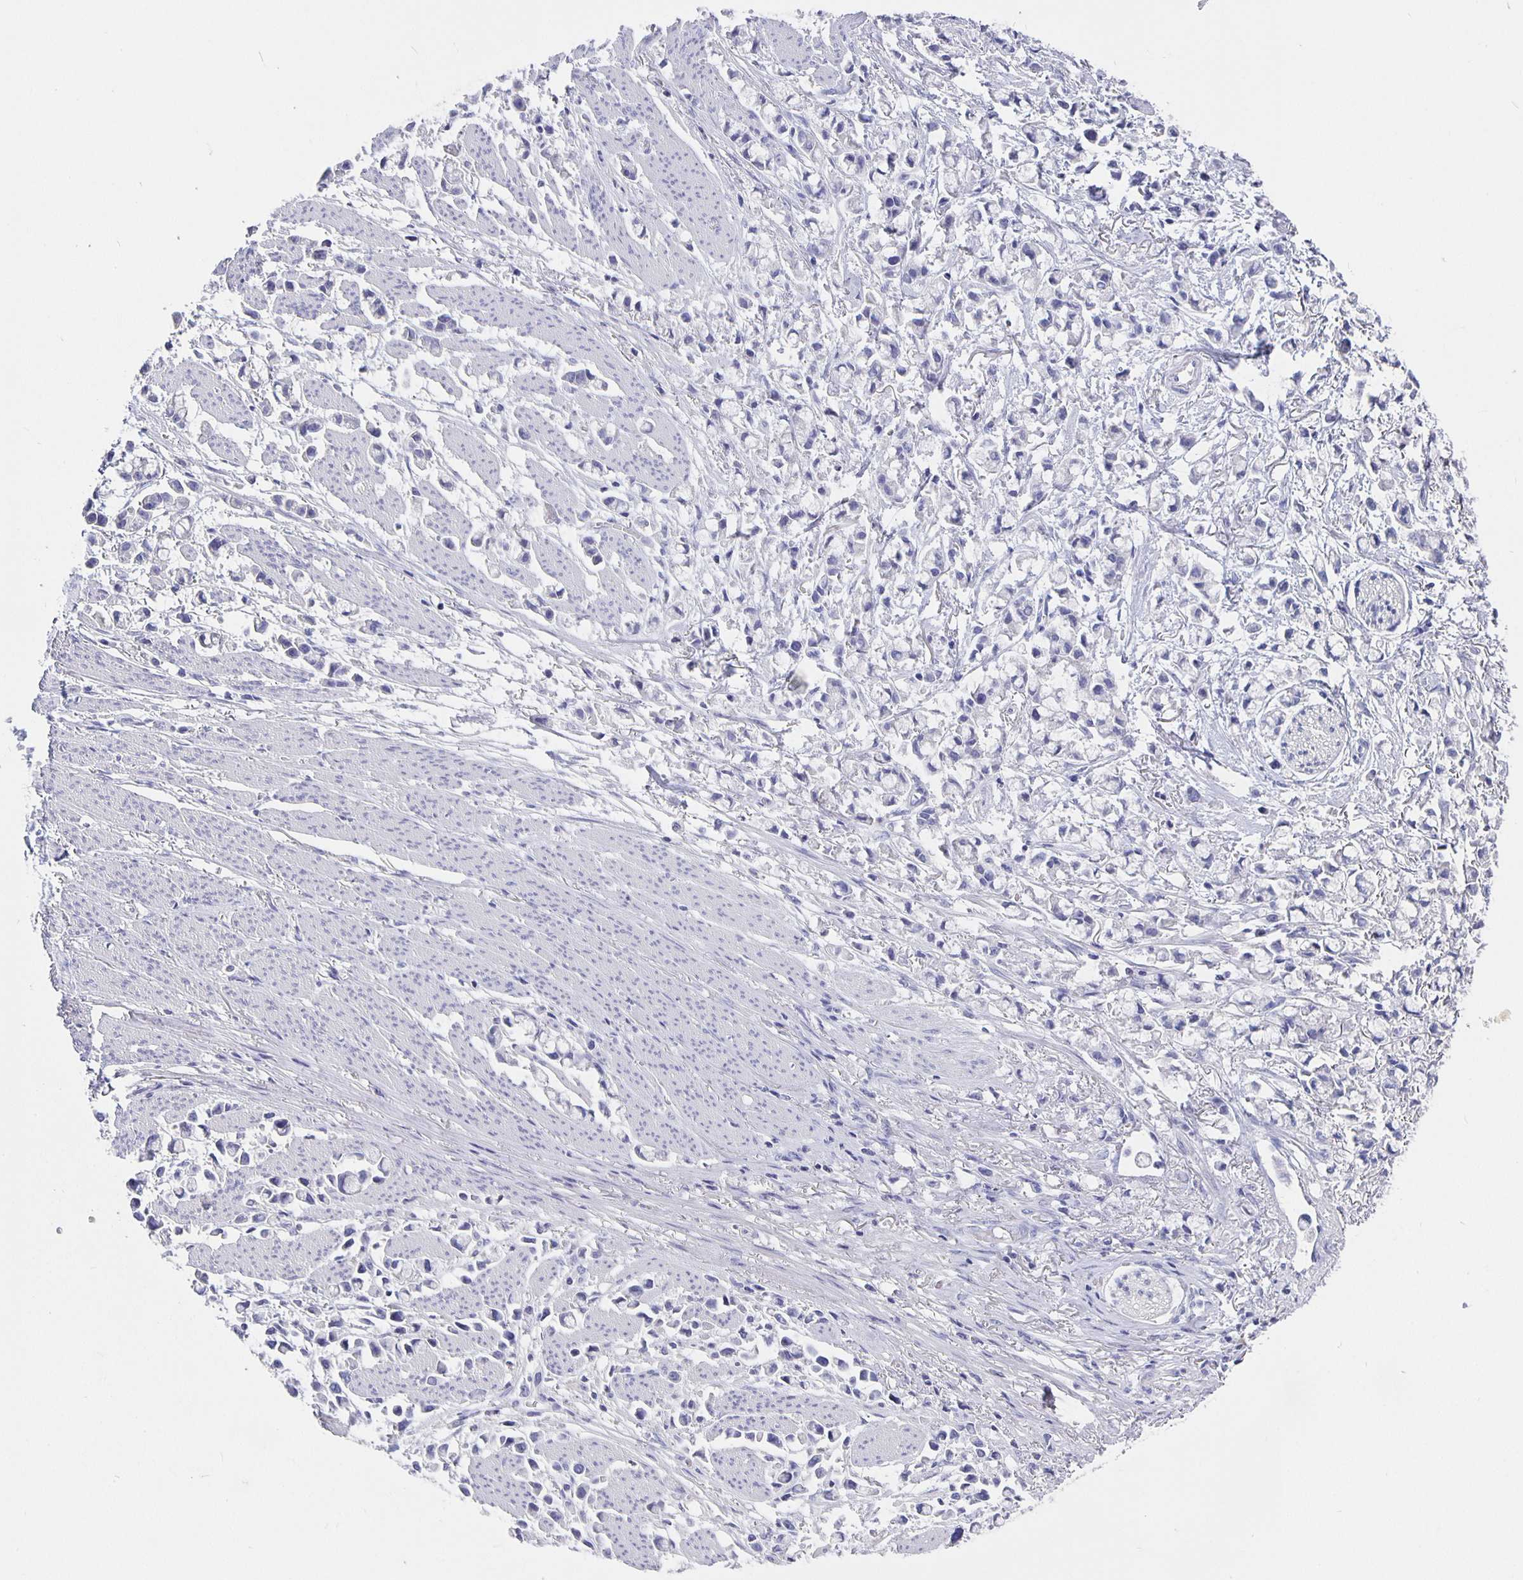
{"staining": {"intensity": "negative", "quantity": "none", "location": "none"}, "tissue": "stomach cancer", "cell_type": "Tumor cells", "image_type": "cancer", "snomed": [{"axis": "morphology", "description": "Adenocarcinoma, NOS"}, {"axis": "topography", "description": "Stomach"}], "caption": "Immunohistochemistry (IHC) photomicrograph of neoplastic tissue: stomach cancer stained with DAB shows no significant protein positivity in tumor cells.", "gene": "CFAP74", "patient": {"sex": "female", "age": 81}}